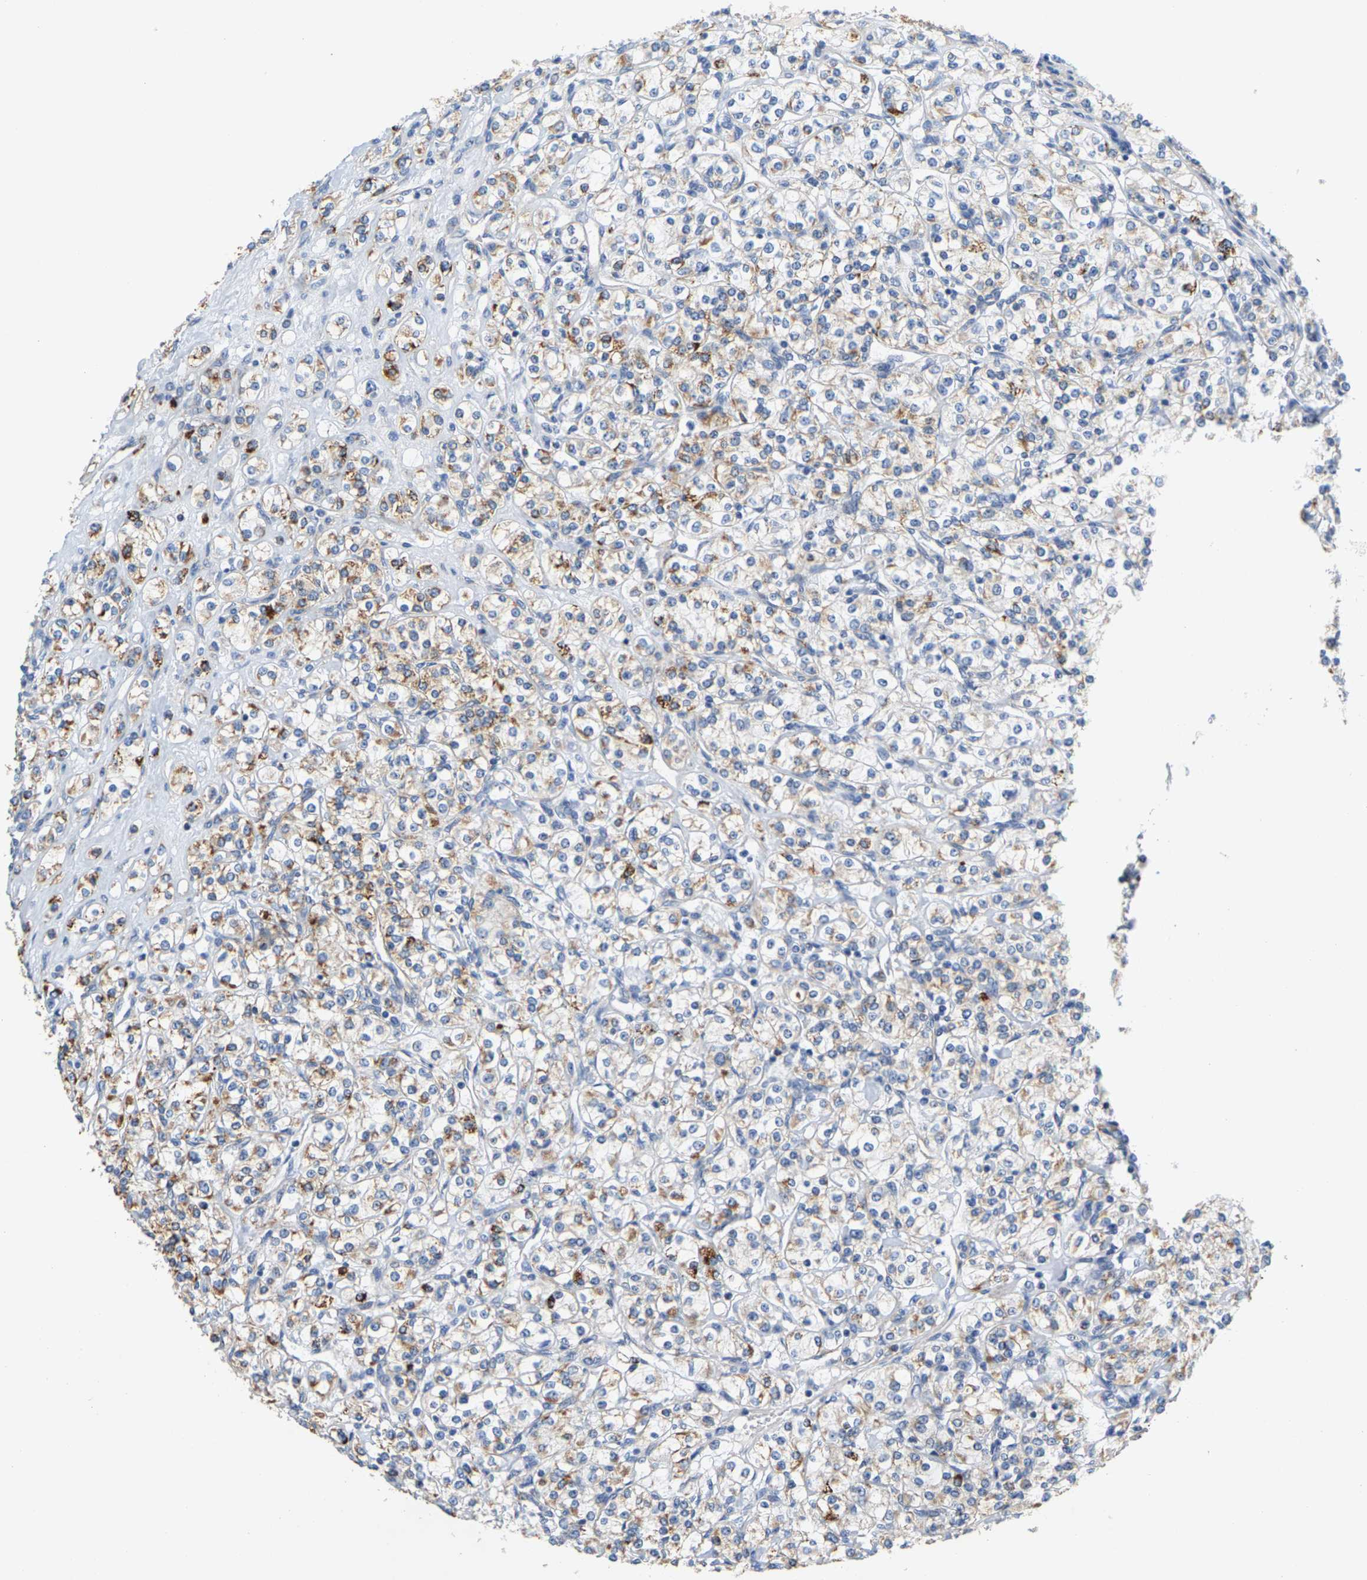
{"staining": {"intensity": "moderate", "quantity": "25%-75%", "location": "cytoplasmic/membranous"}, "tissue": "renal cancer", "cell_type": "Tumor cells", "image_type": "cancer", "snomed": [{"axis": "morphology", "description": "Adenocarcinoma, NOS"}, {"axis": "topography", "description": "Kidney"}], "caption": "Immunohistochemical staining of human adenocarcinoma (renal) exhibits medium levels of moderate cytoplasmic/membranous protein staining in approximately 25%-75% of tumor cells. Ihc stains the protein in brown and the nuclei are stained blue.", "gene": "SHMT2", "patient": {"sex": "male", "age": 77}}